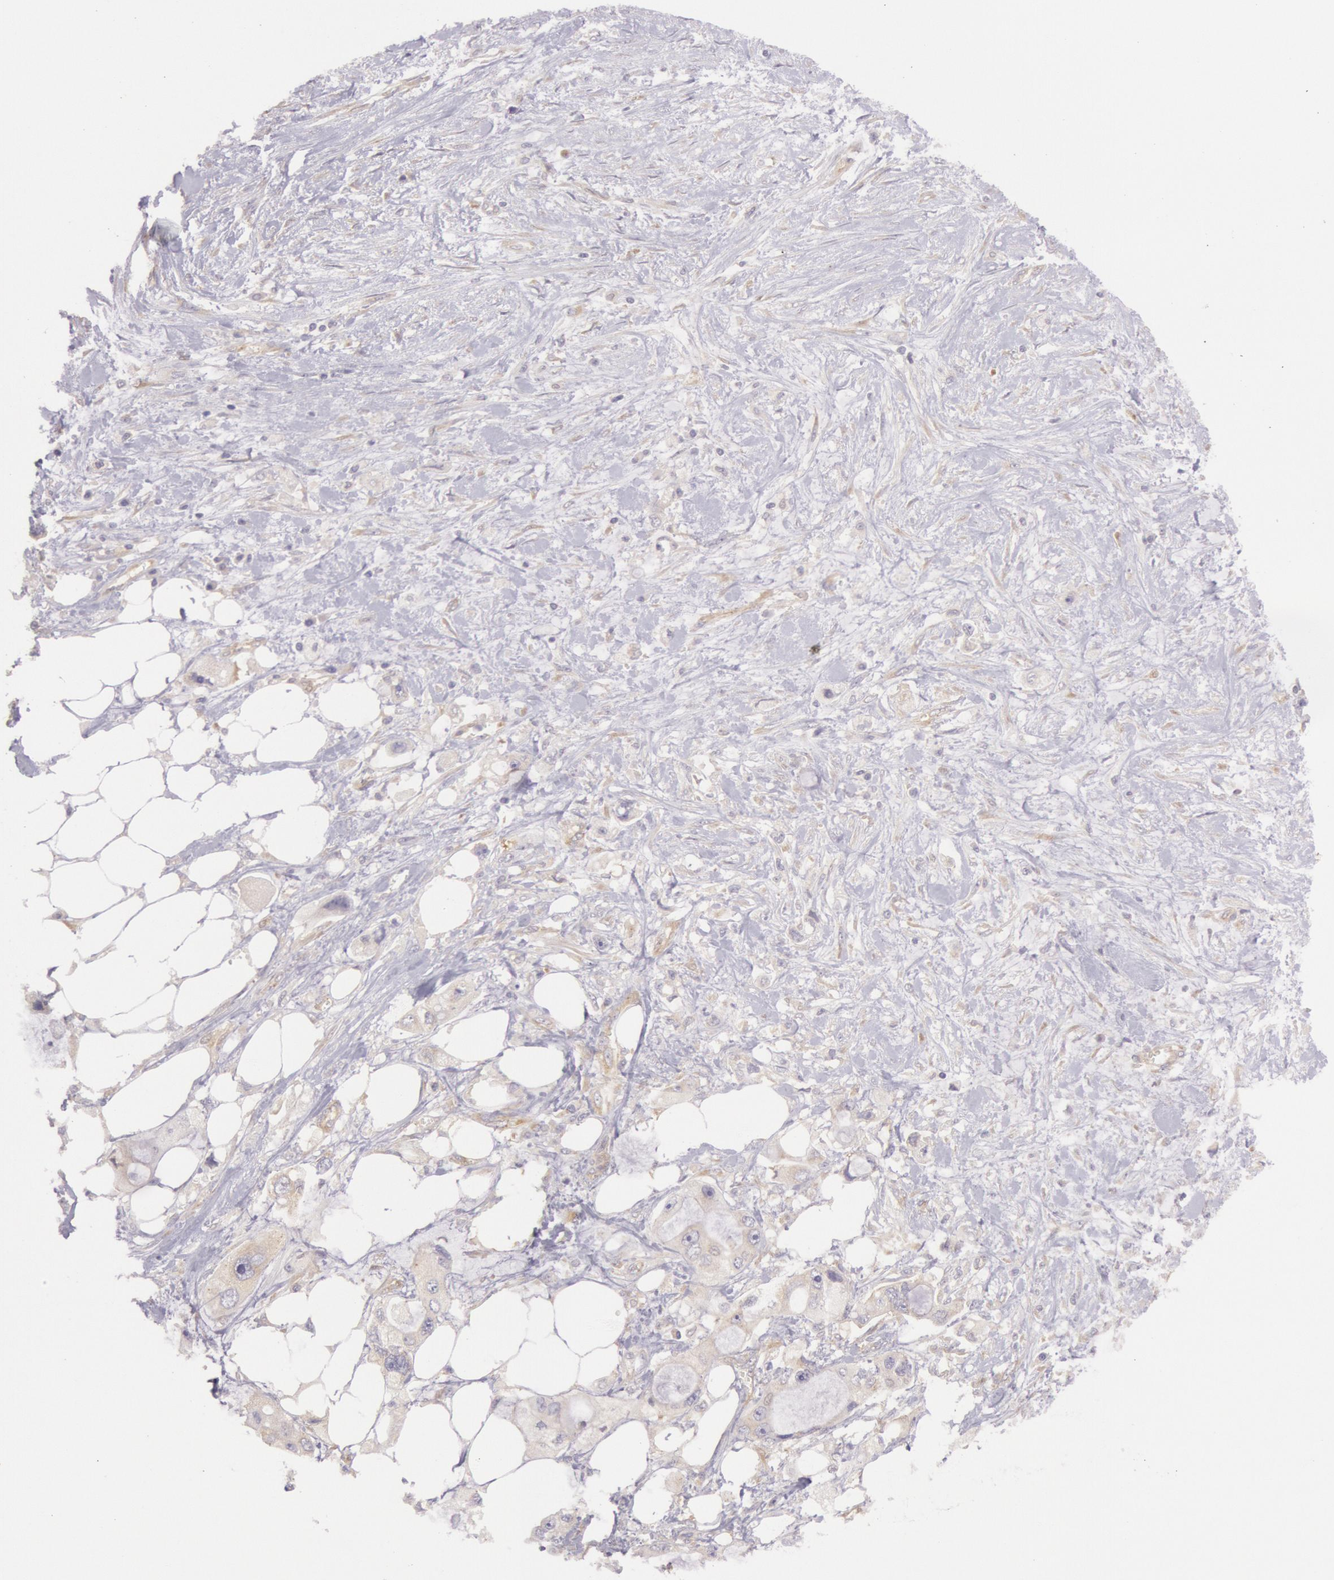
{"staining": {"intensity": "weak", "quantity": "25%-75%", "location": "cytoplasmic/membranous"}, "tissue": "pancreatic cancer", "cell_type": "Tumor cells", "image_type": "cancer", "snomed": [{"axis": "morphology", "description": "Adenocarcinoma, NOS"}, {"axis": "topography", "description": "Pancreas"}, {"axis": "topography", "description": "Stomach, upper"}], "caption": "Pancreatic cancer was stained to show a protein in brown. There is low levels of weak cytoplasmic/membranous expression in about 25%-75% of tumor cells.", "gene": "CHUK", "patient": {"sex": "male", "age": 77}}